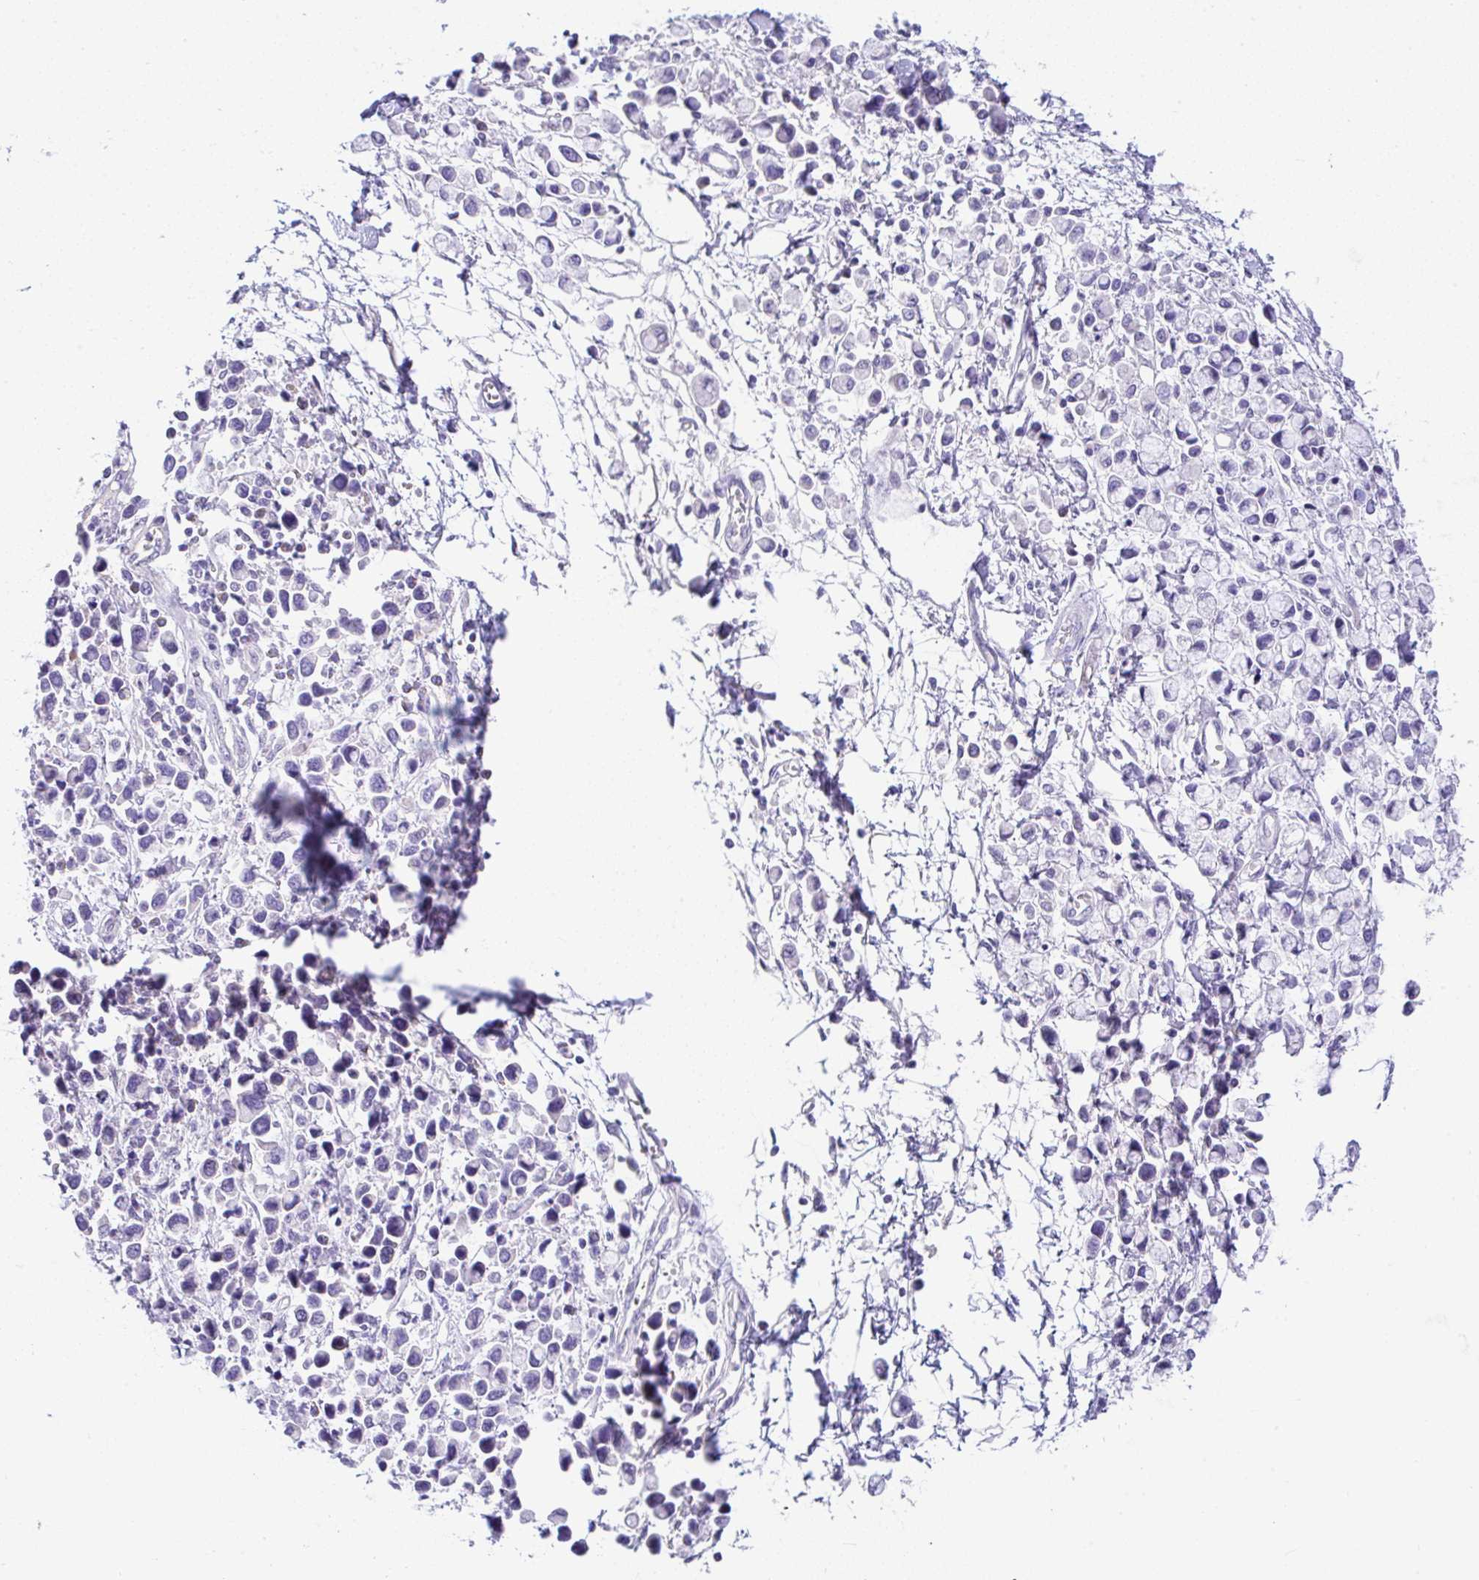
{"staining": {"intensity": "negative", "quantity": "none", "location": "none"}, "tissue": "stomach cancer", "cell_type": "Tumor cells", "image_type": "cancer", "snomed": [{"axis": "morphology", "description": "Adenocarcinoma, NOS"}, {"axis": "topography", "description": "Stomach"}], "caption": "A high-resolution micrograph shows immunohistochemistry staining of adenocarcinoma (stomach), which demonstrates no significant positivity in tumor cells.", "gene": "SERPINE3", "patient": {"sex": "female", "age": 81}}